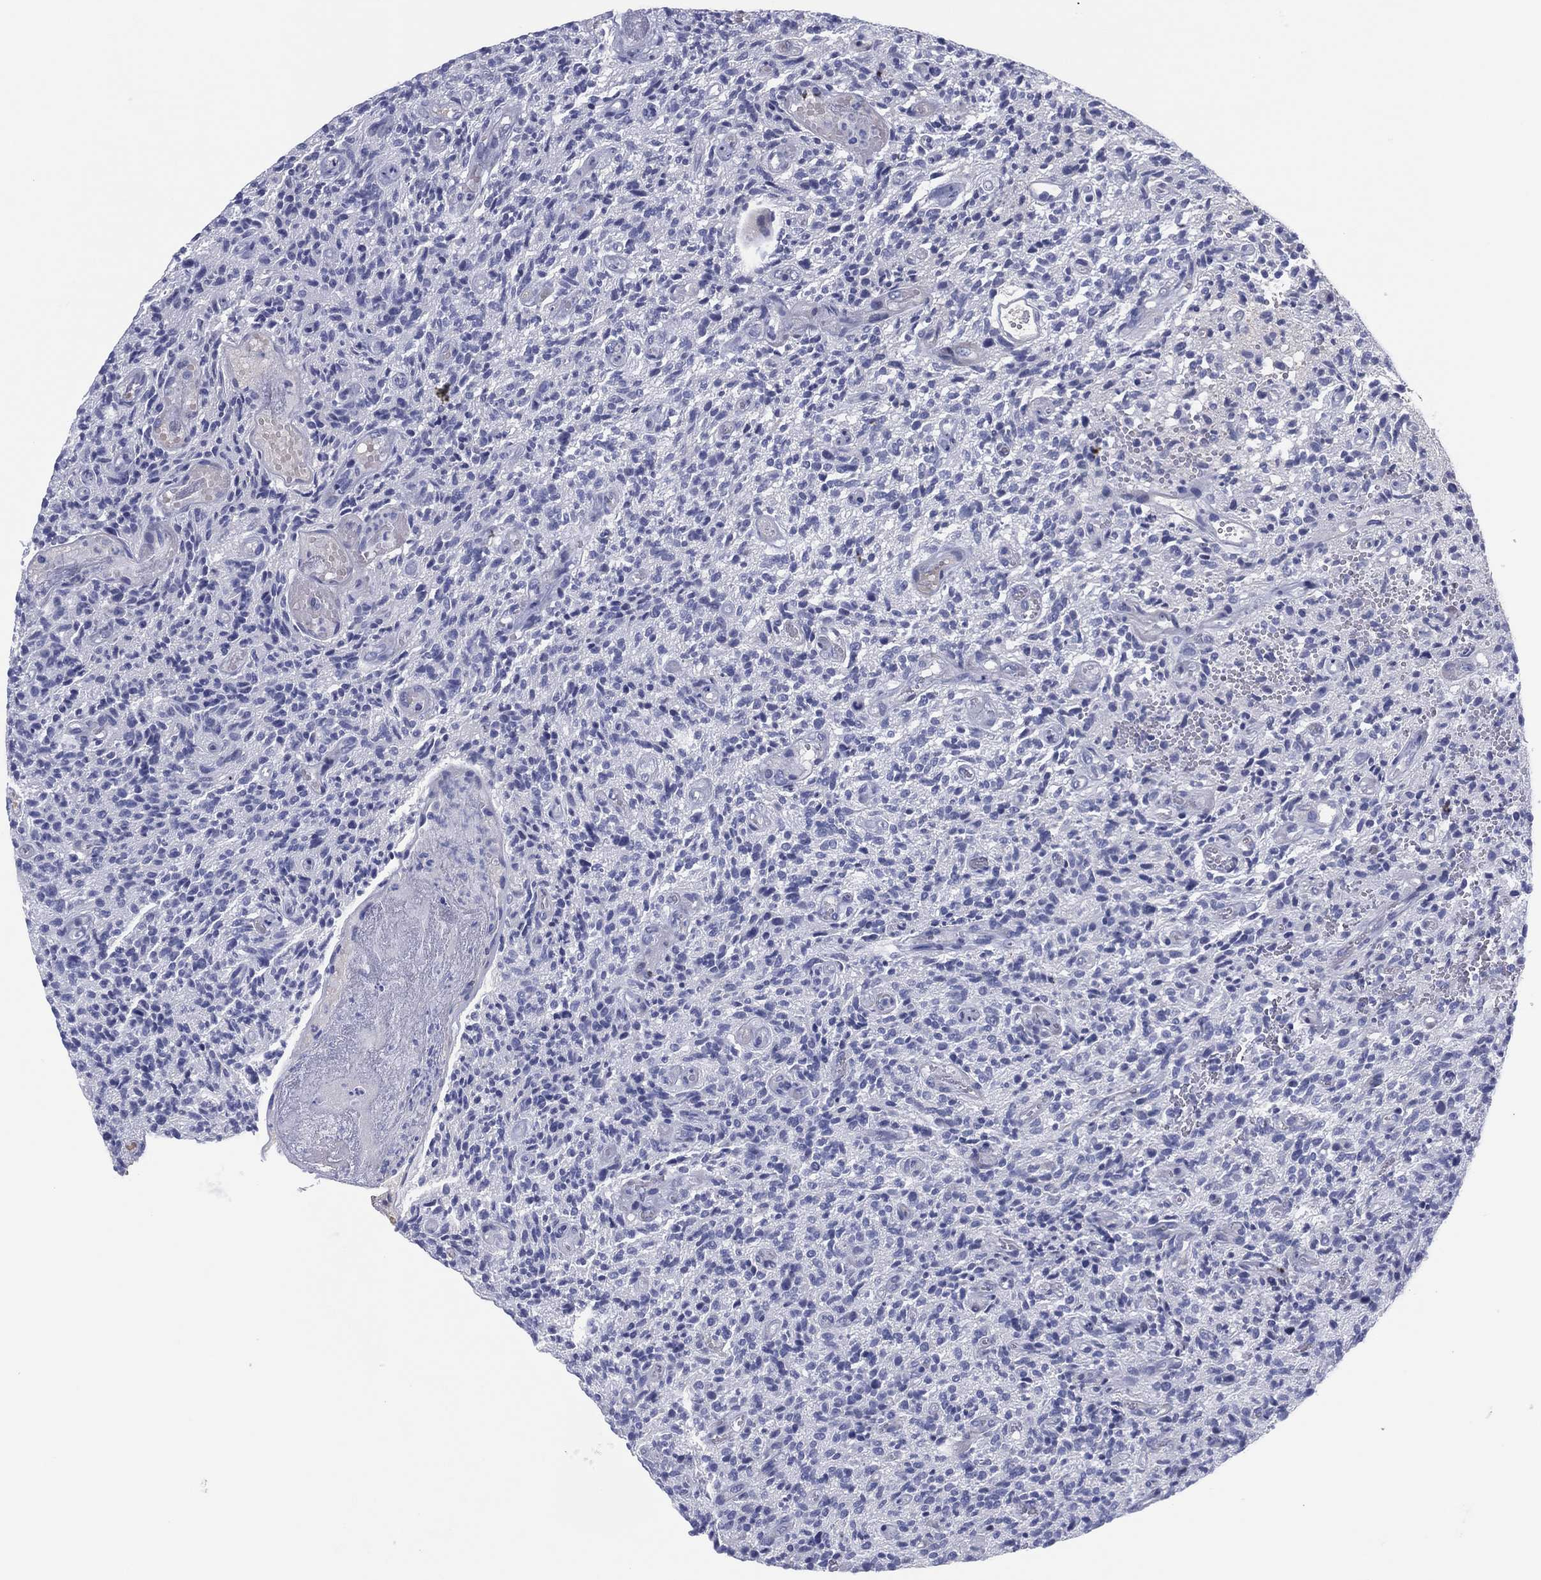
{"staining": {"intensity": "negative", "quantity": "none", "location": "none"}, "tissue": "glioma", "cell_type": "Tumor cells", "image_type": "cancer", "snomed": [{"axis": "morphology", "description": "Glioma, malignant, High grade"}, {"axis": "topography", "description": "Brain"}], "caption": "DAB immunohistochemical staining of malignant glioma (high-grade) displays no significant expression in tumor cells.", "gene": "HEATR4", "patient": {"sex": "male", "age": 64}}